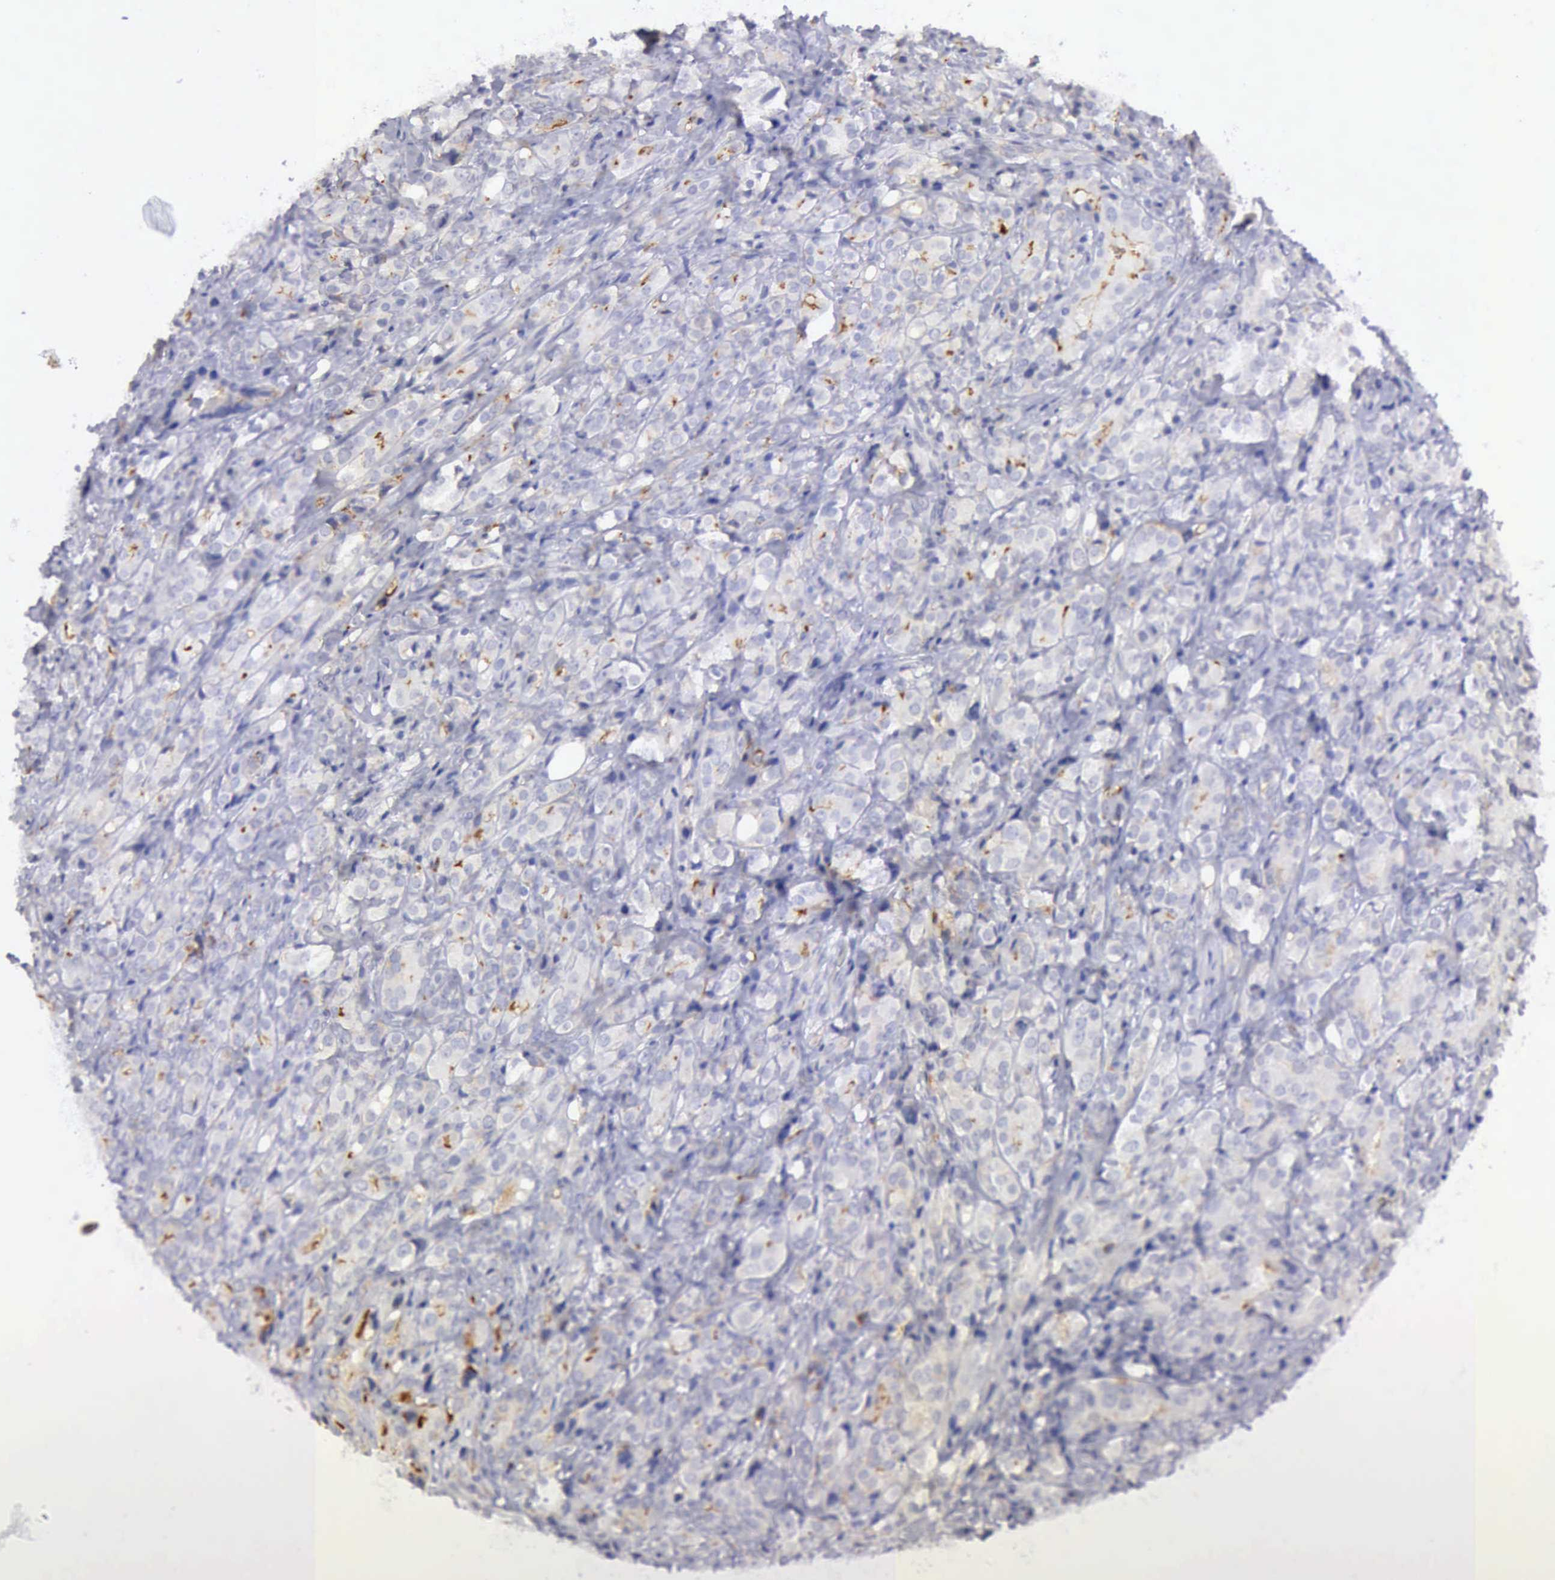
{"staining": {"intensity": "negative", "quantity": "none", "location": "none"}, "tissue": "prostate cancer", "cell_type": "Tumor cells", "image_type": "cancer", "snomed": [{"axis": "morphology", "description": "Adenocarcinoma, High grade"}, {"axis": "topography", "description": "Prostate"}], "caption": "Prostate adenocarcinoma (high-grade) was stained to show a protein in brown. There is no significant positivity in tumor cells. Brightfield microscopy of IHC stained with DAB (brown) and hematoxylin (blue), captured at high magnification.", "gene": "TFRC", "patient": {"sex": "male", "age": 68}}